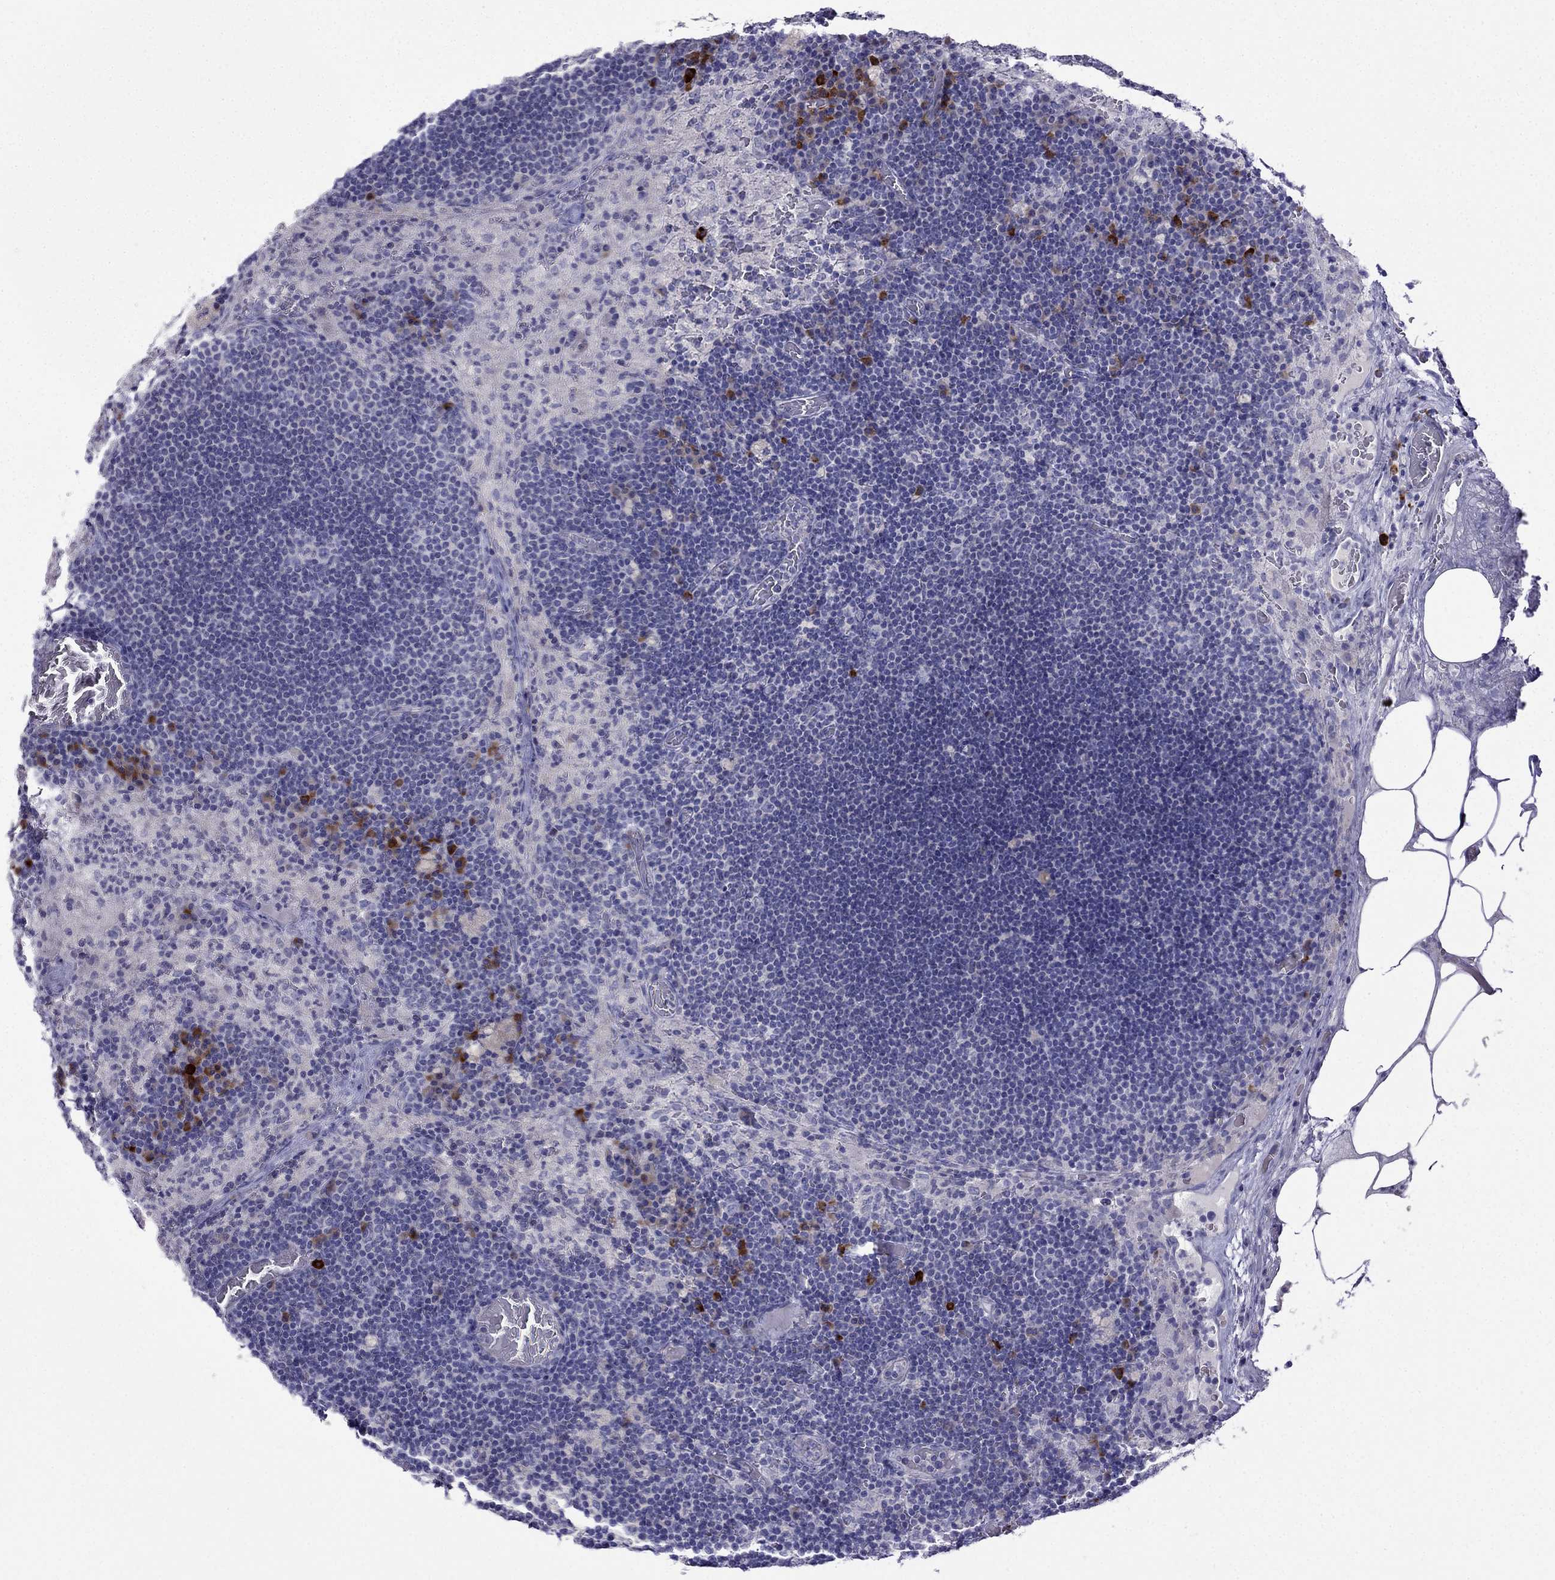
{"staining": {"intensity": "negative", "quantity": "none", "location": "none"}, "tissue": "lymph node", "cell_type": "Germinal center cells", "image_type": "normal", "snomed": [{"axis": "morphology", "description": "Normal tissue, NOS"}, {"axis": "topography", "description": "Lymph node"}], "caption": "Immunohistochemistry (IHC) histopathology image of benign lymph node stained for a protein (brown), which demonstrates no staining in germinal center cells.", "gene": "PATE1", "patient": {"sex": "male", "age": 63}}